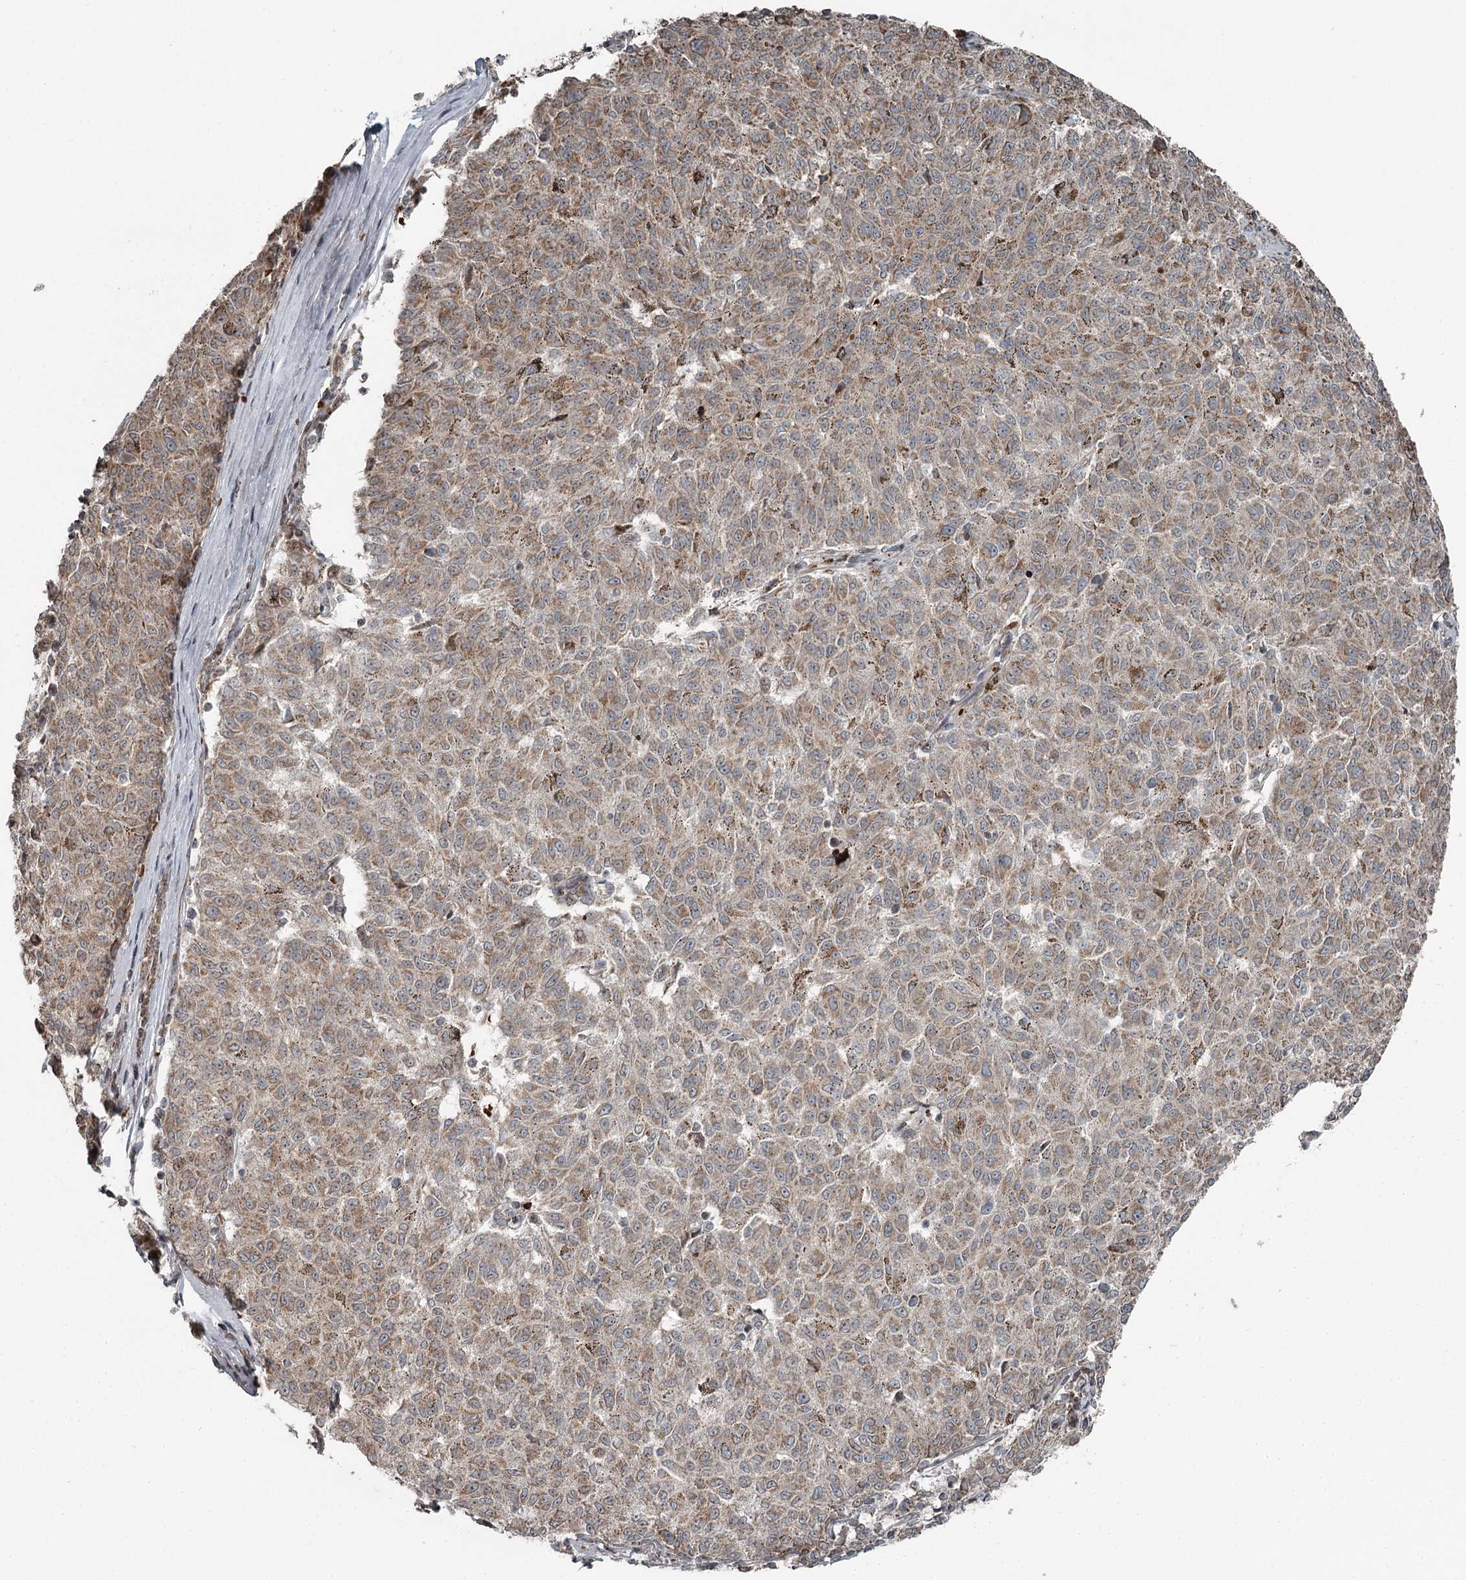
{"staining": {"intensity": "weak", "quantity": ">75%", "location": "cytoplasmic/membranous"}, "tissue": "melanoma", "cell_type": "Tumor cells", "image_type": "cancer", "snomed": [{"axis": "morphology", "description": "Malignant melanoma, NOS"}, {"axis": "topography", "description": "Skin"}], "caption": "DAB immunohistochemical staining of human malignant melanoma shows weak cytoplasmic/membranous protein positivity in about >75% of tumor cells. The protein is stained brown, and the nuclei are stained in blue (DAB IHC with brightfield microscopy, high magnification).", "gene": "RASSF8", "patient": {"sex": "female", "age": 72}}